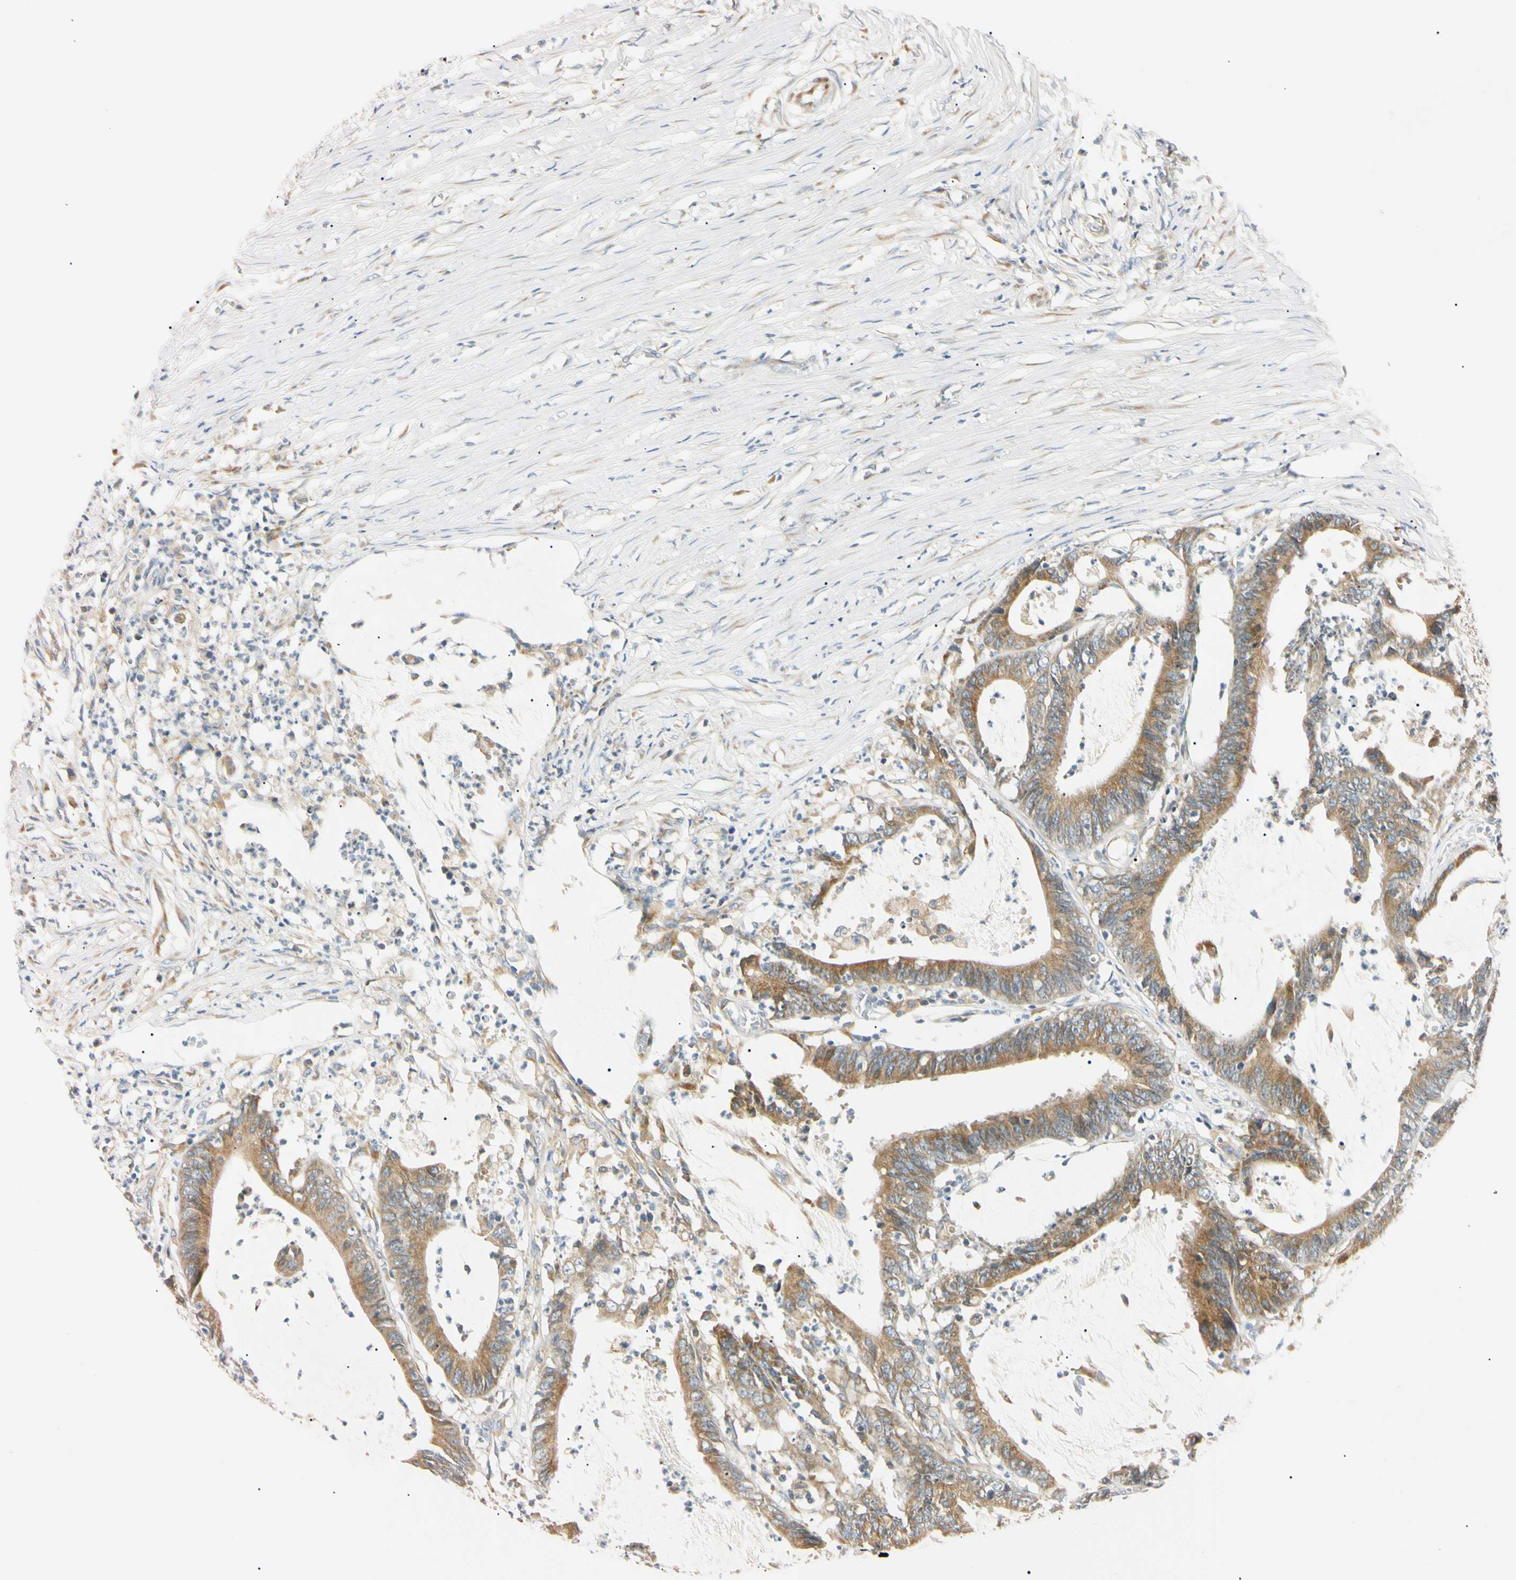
{"staining": {"intensity": "moderate", "quantity": ">75%", "location": "cytoplasmic/membranous"}, "tissue": "colorectal cancer", "cell_type": "Tumor cells", "image_type": "cancer", "snomed": [{"axis": "morphology", "description": "Adenocarcinoma, NOS"}, {"axis": "topography", "description": "Rectum"}], "caption": "A photomicrograph of colorectal cancer (adenocarcinoma) stained for a protein demonstrates moderate cytoplasmic/membranous brown staining in tumor cells.", "gene": "DNAJB12", "patient": {"sex": "female", "age": 66}}